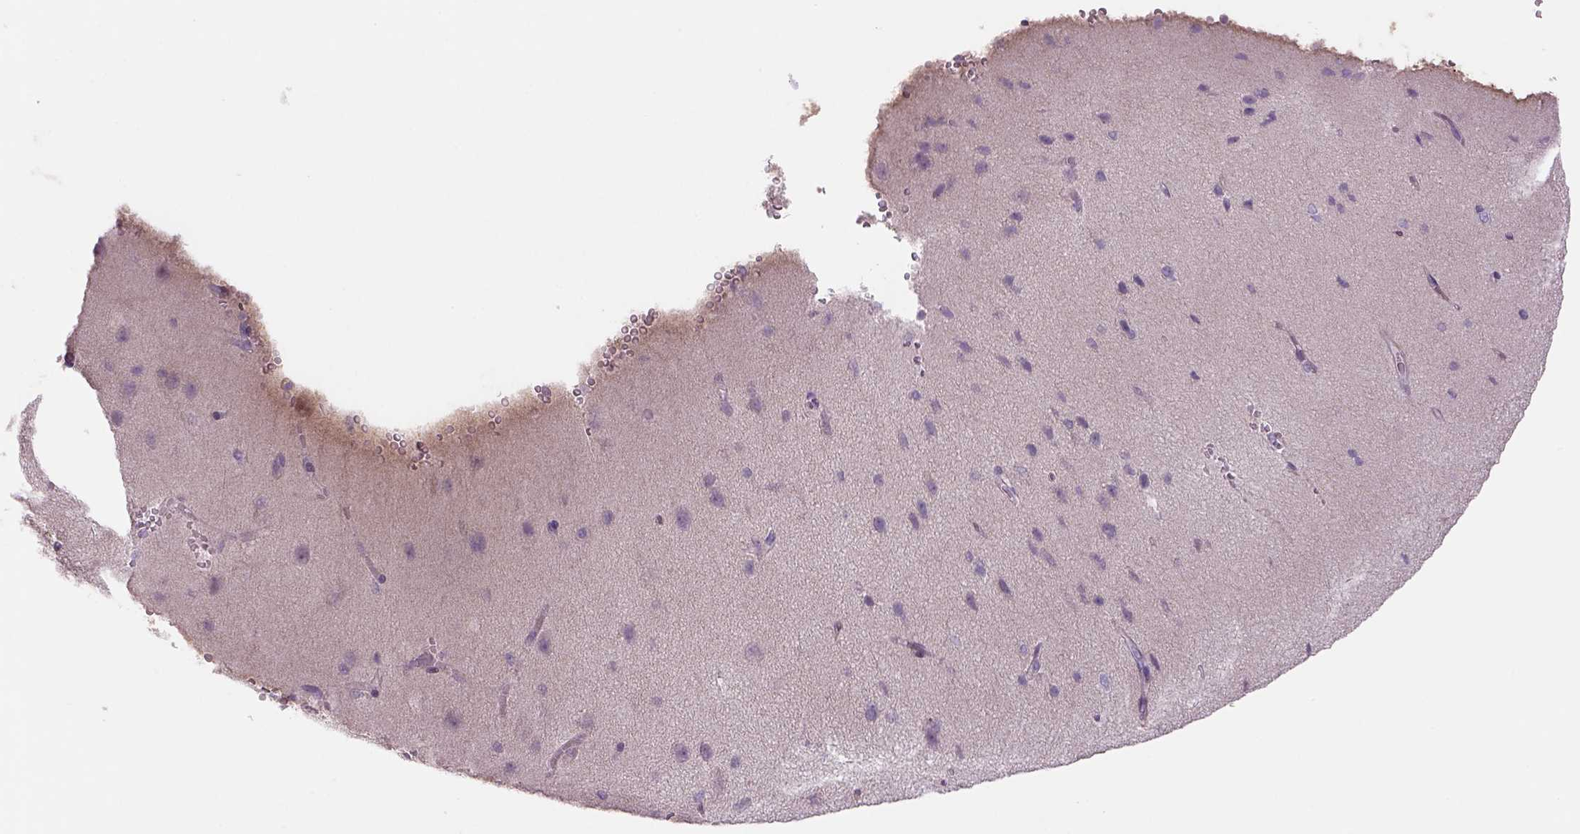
{"staining": {"intensity": "negative", "quantity": "none", "location": "none"}, "tissue": "cerebral cortex", "cell_type": "Endothelial cells", "image_type": "normal", "snomed": [{"axis": "morphology", "description": "Normal tissue, NOS"}, {"axis": "topography", "description": "Cerebral cortex"}], "caption": "A high-resolution micrograph shows immunohistochemistry (IHC) staining of benign cerebral cortex, which exhibits no significant positivity in endothelial cells.", "gene": "ADGRV1", "patient": {"sex": "male", "age": 37}}